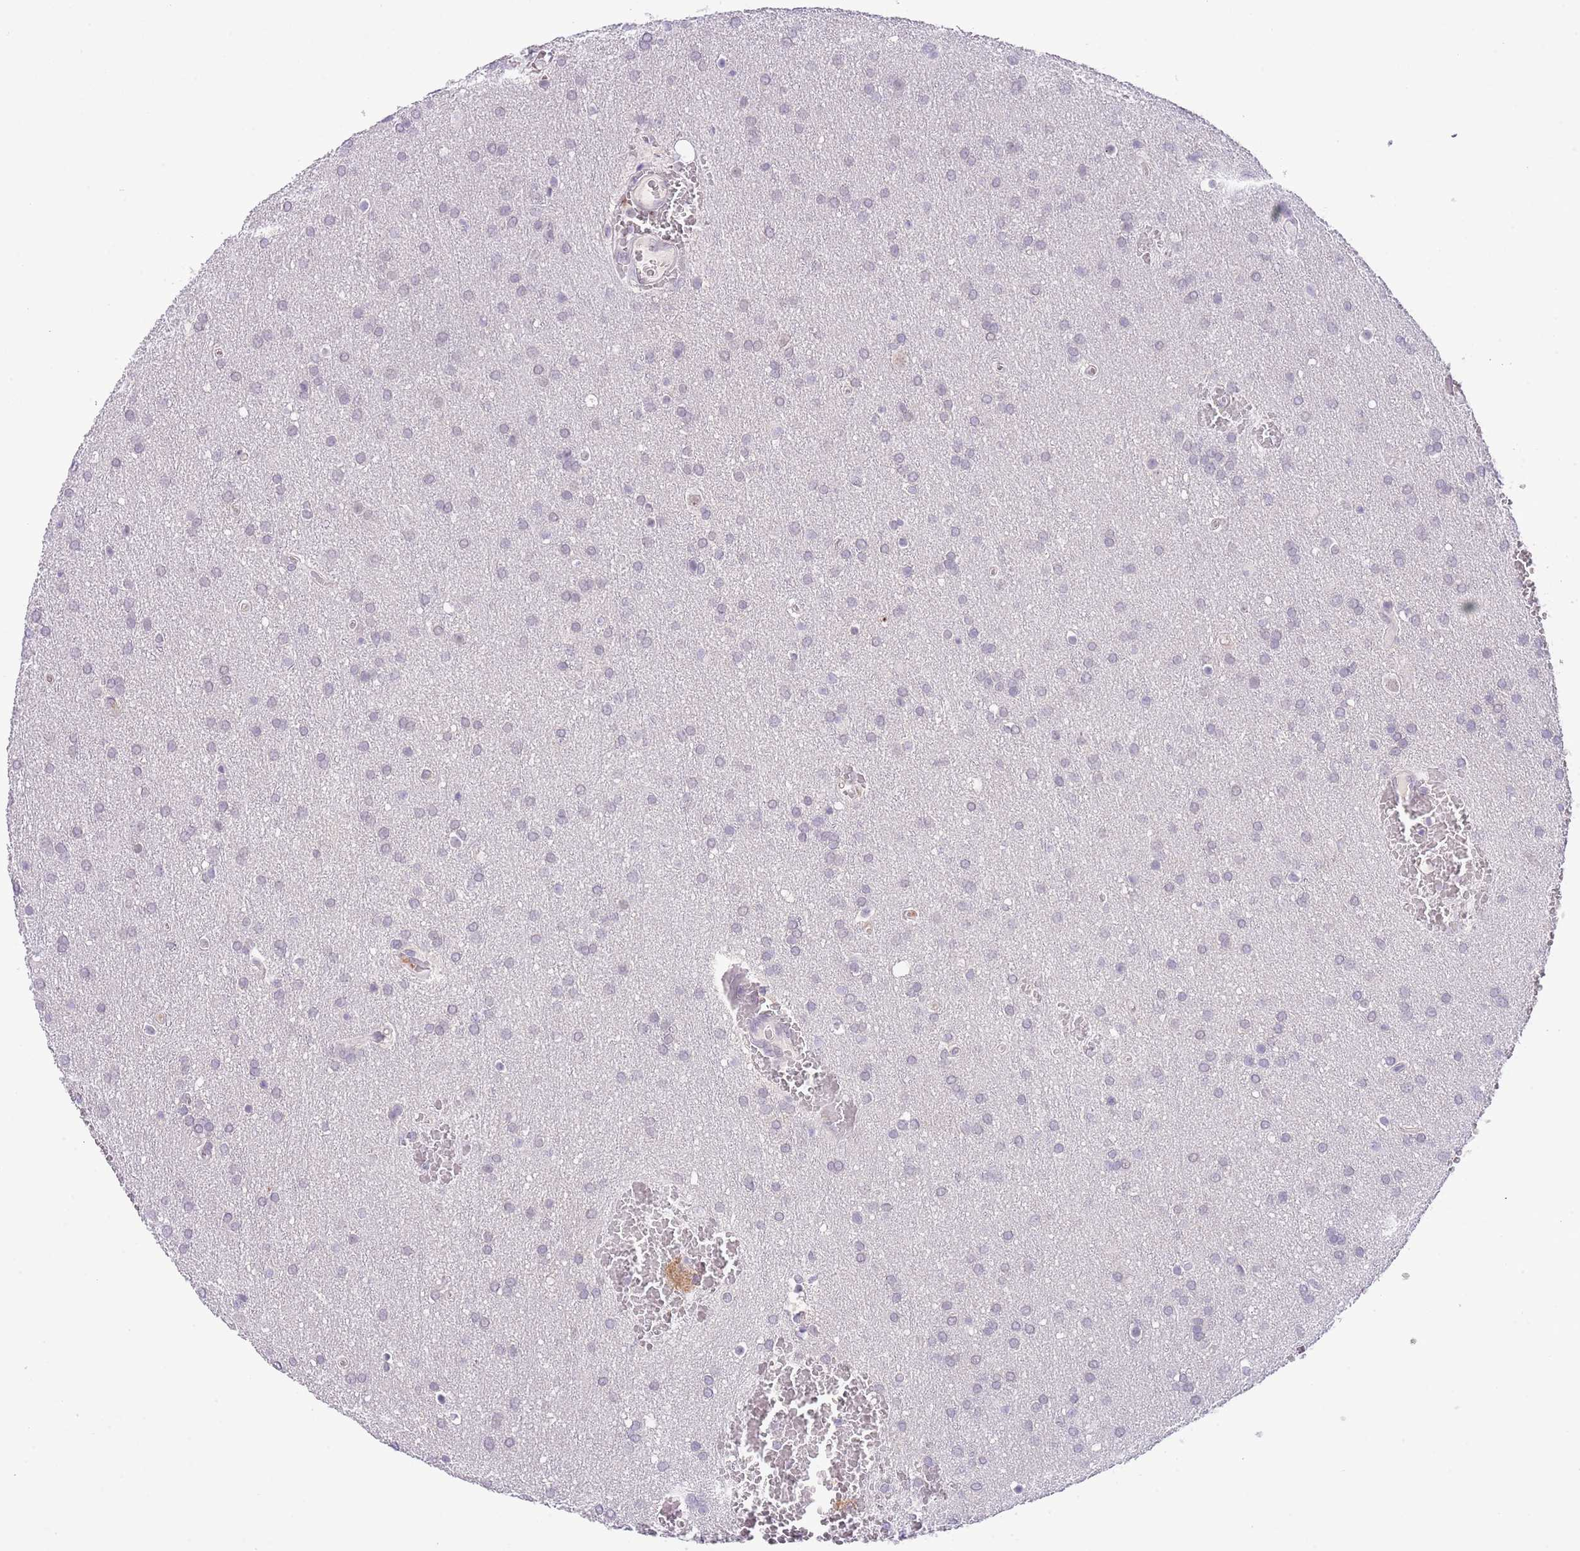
{"staining": {"intensity": "negative", "quantity": "none", "location": "none"}, "tissue": "glioma", "cell_type": "Tumor cells", "image_type": "cancer", "snomed": [{"axis": "morphology", "description": "Glioma, malignant, Low grade"}, {"axis": "topography", "description": "Brain"}], "caption": "Protein analysis of glioma exhibits no significant staining in tumor cells.", "gene": "MIDN", "patient": {"sex": "female", "age": 32}}